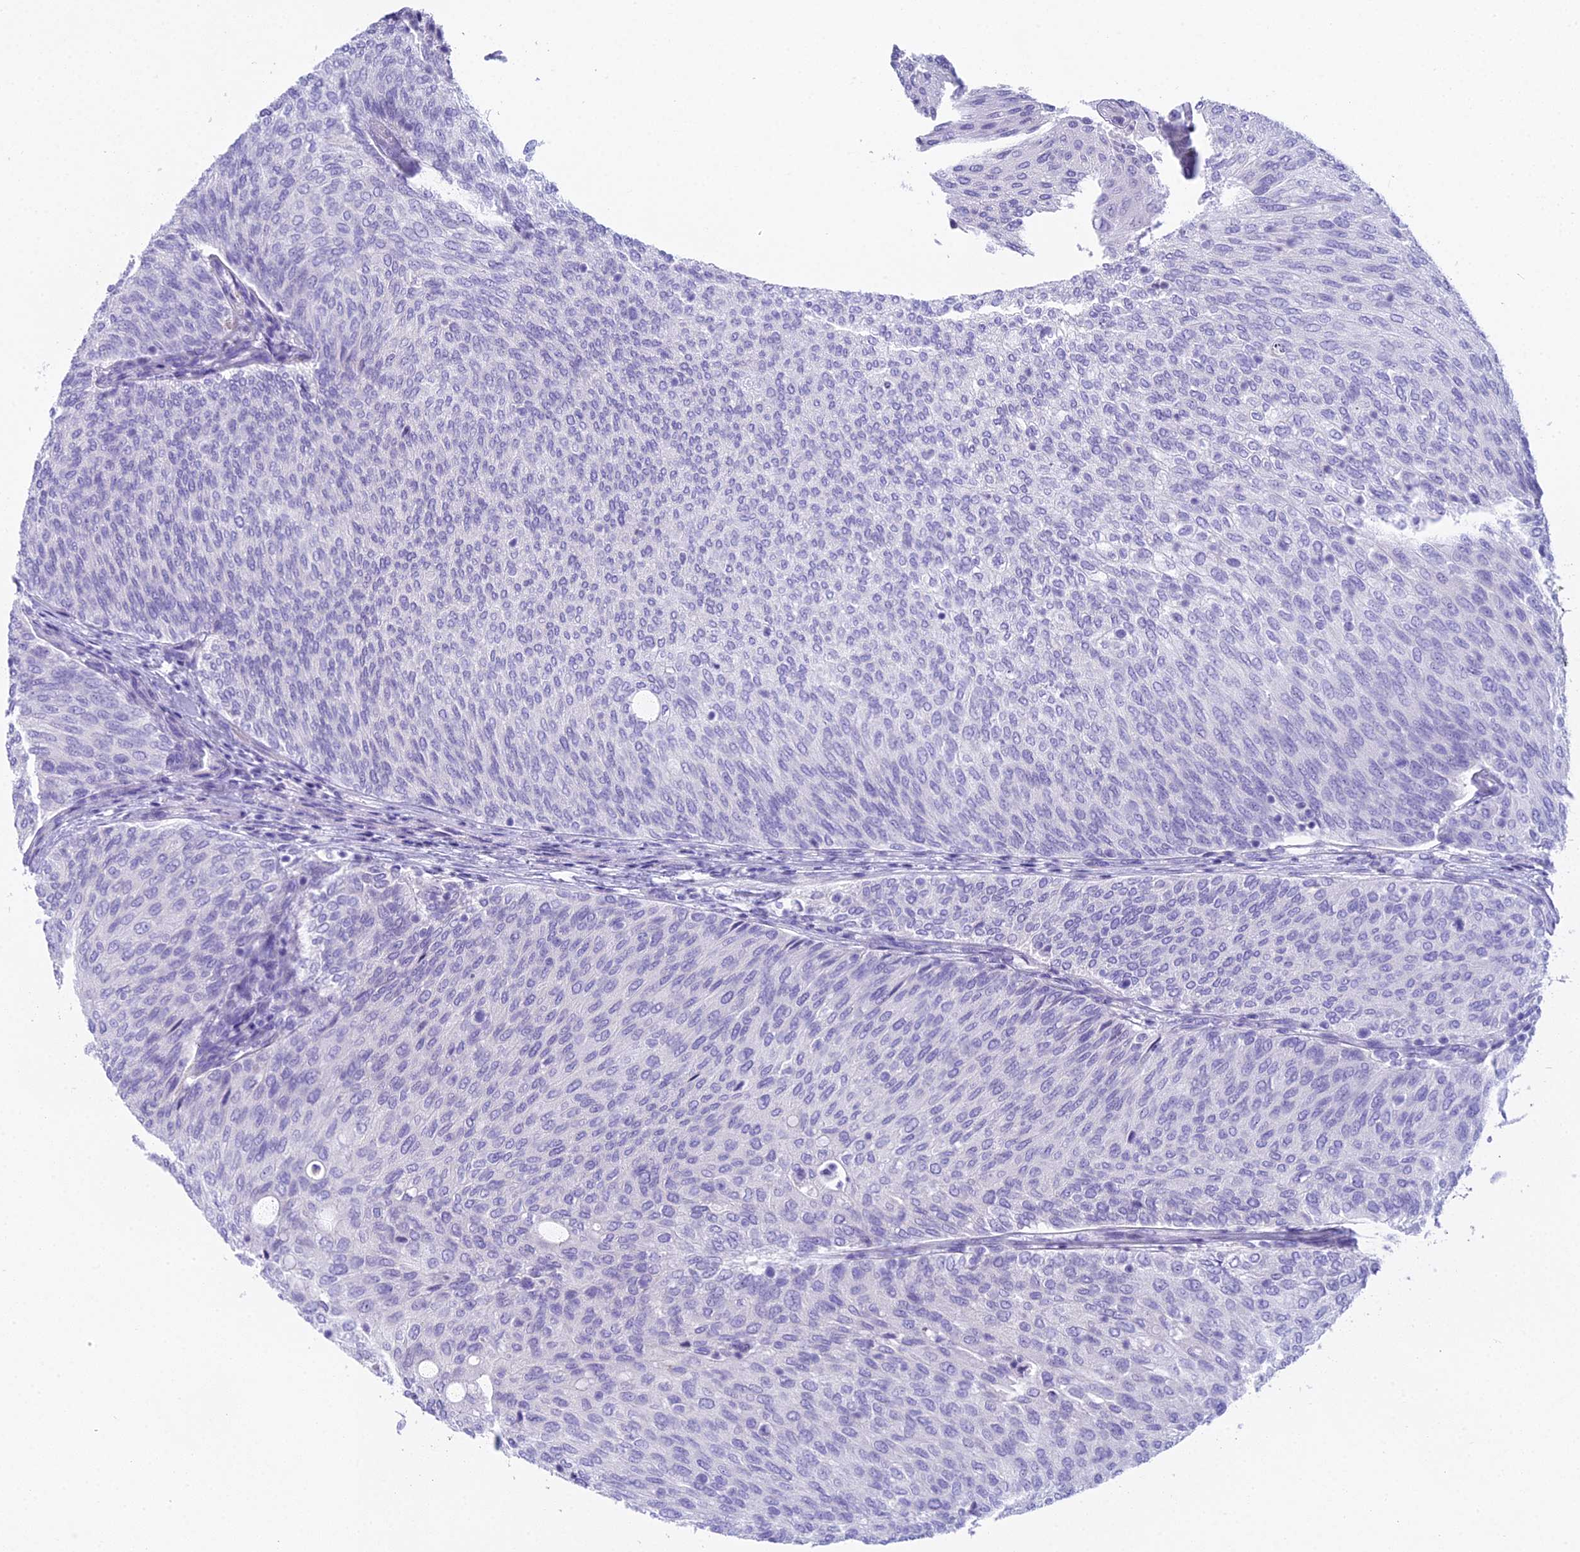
{"staining": {"intensity": "negative", "quantity": "none", "location": "none"}, "tissue": "urothelial cancer", "cell_type": "Tumor cells", "image_type": "cancer", "snomed": [{"axis": "morphology", "description": "Urothelial carcinoma, Low grade"}, {"axis": "topography", "description": "Urinary bladder"}], "caption": "Tumor cells are negative for protein expression in human urothelial cancer.", "gene": "UNC80", "patient": {"sex": "female", "age": 79}}